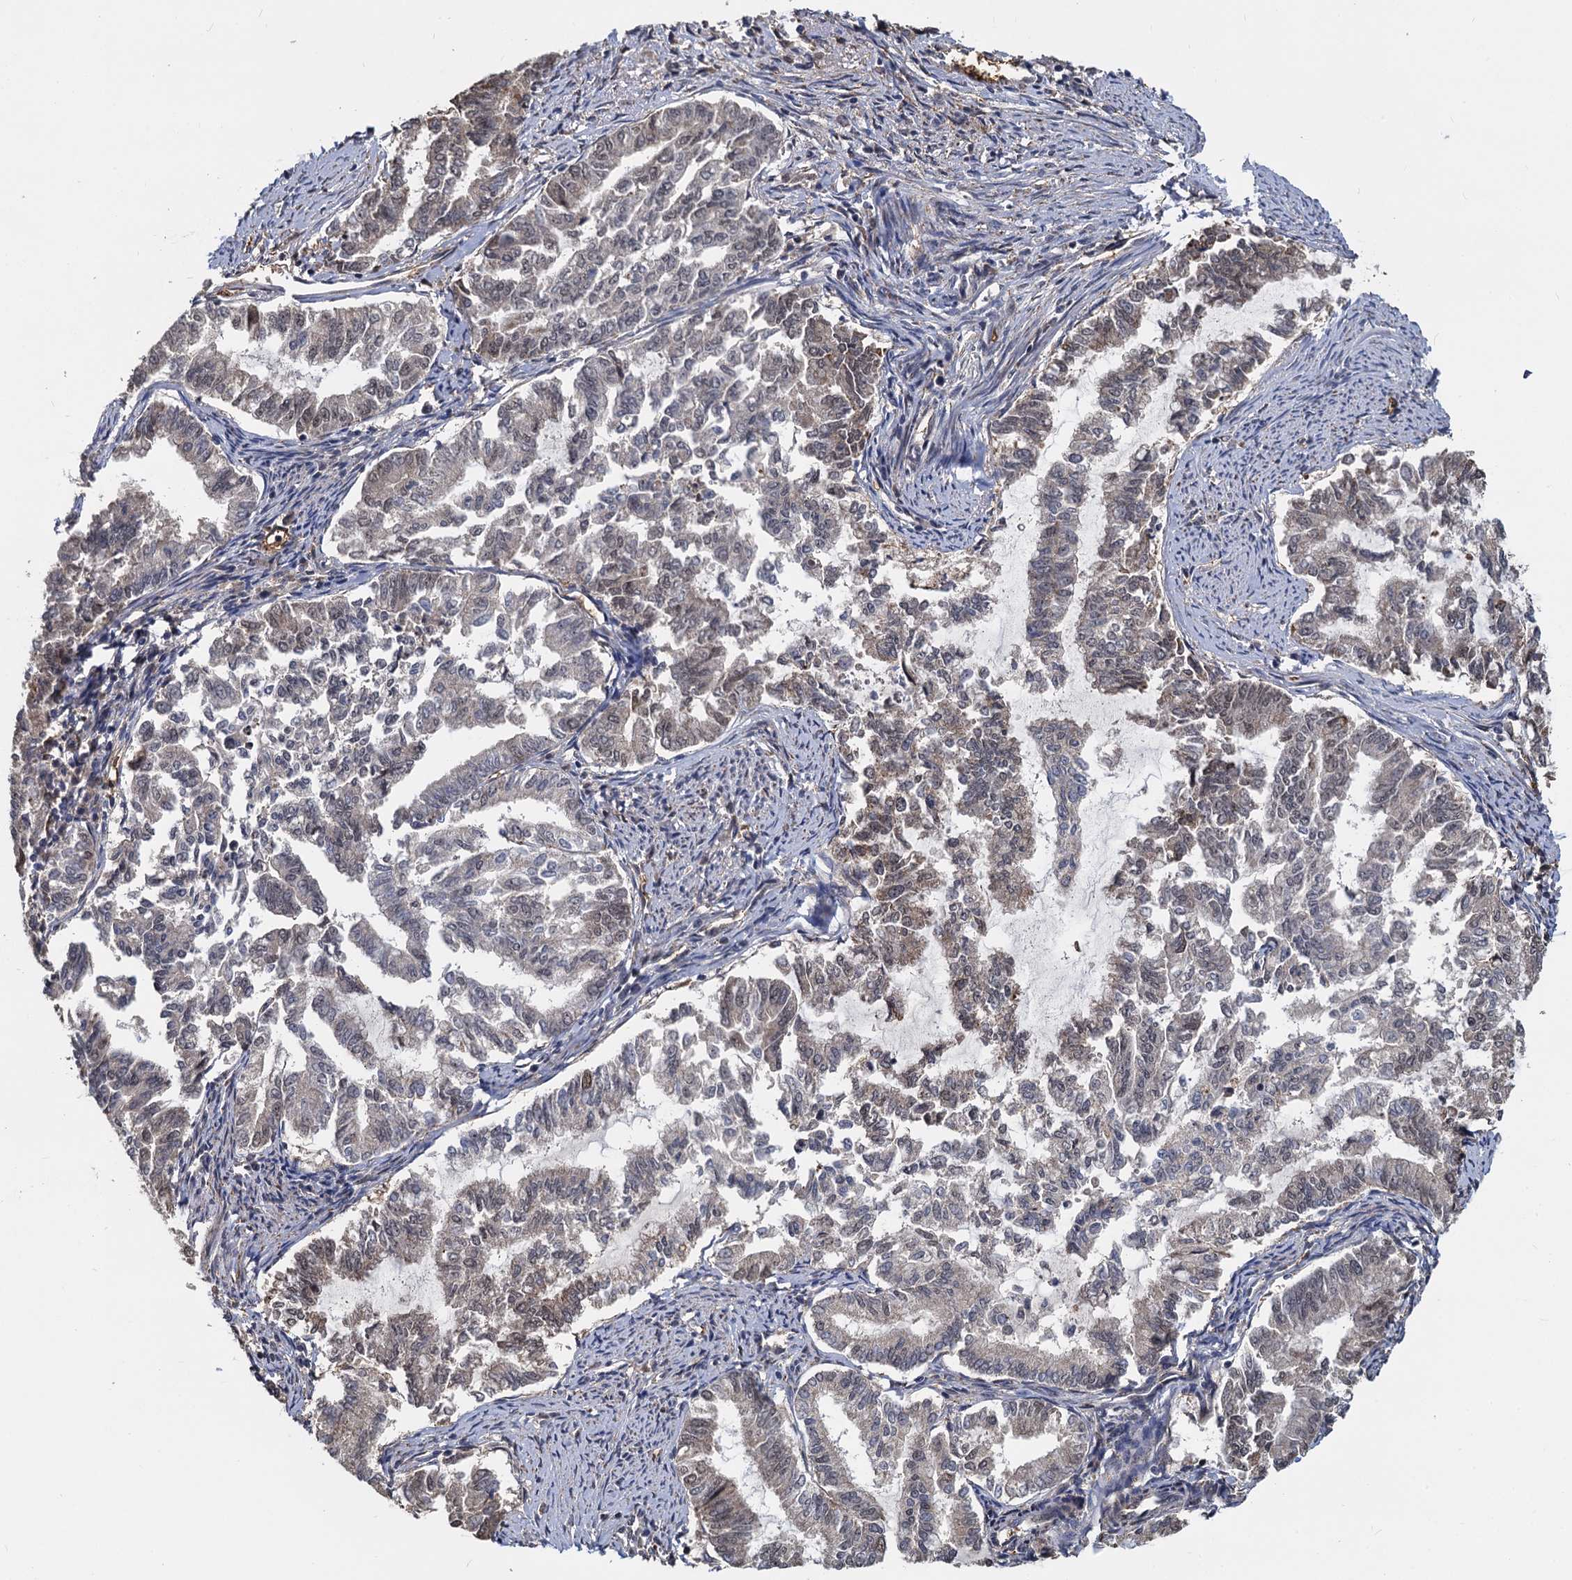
{"staining": {"intensity": "moderate", "quantity": "<25%", "location": "nuclear"}, "tissue": "endometrial cancer", "cell_type": "Tumor cells", "image_type": "cancer", "snomed": [{"axis": "morphology", "description": "Adenocarcinoma, NOS"}, {"axis": "topography", "description": "Endometrium"}], "caption": "A photomicrograph showing moderate nuclear staining in about <25% of tumor cells in adenocarcinoma (endometrial), as visualized by brown immunohistochemical staining.", "gene": "FANCI", "patient": {"sex": "female", "age": 79}}